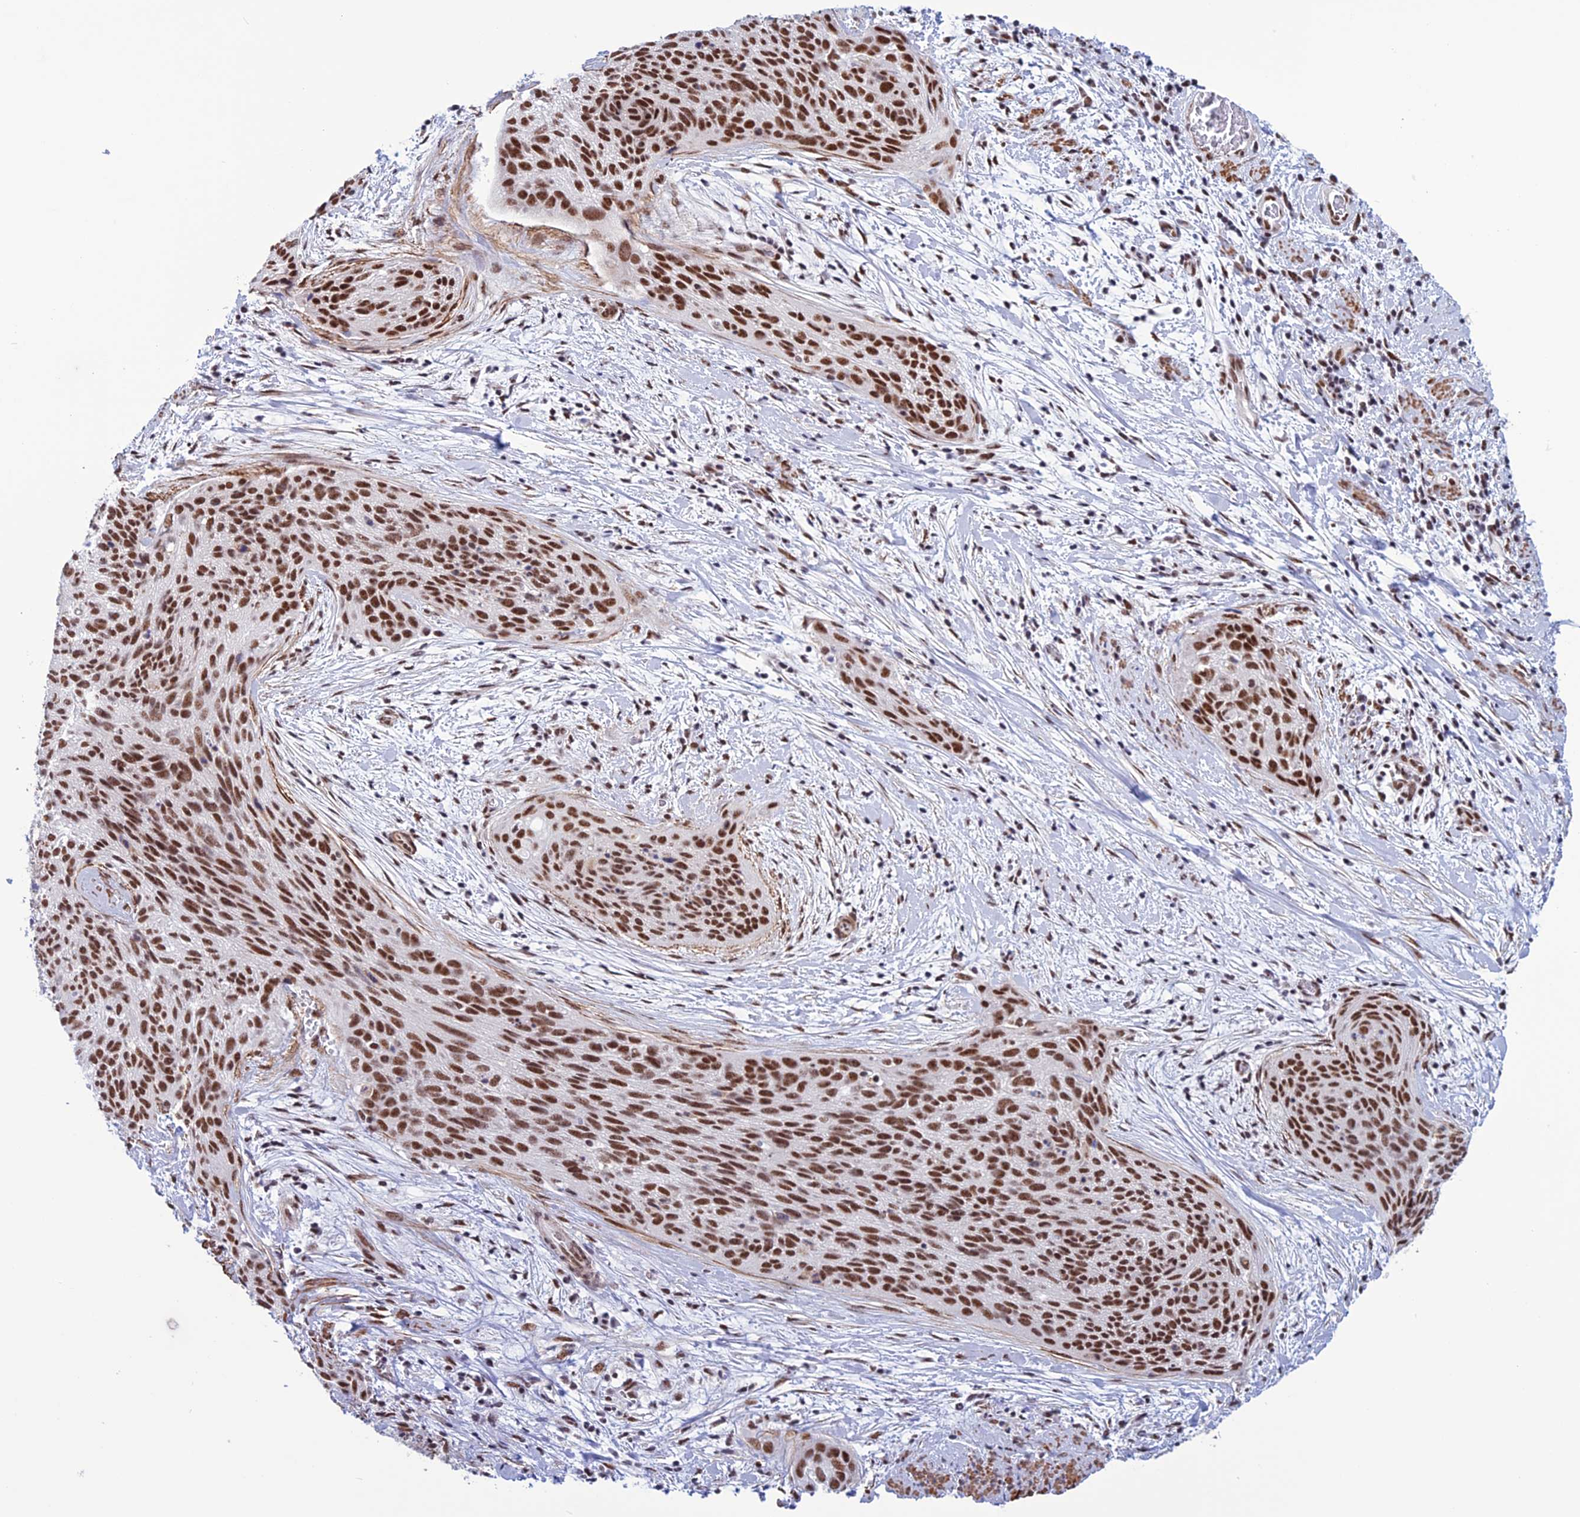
{"staining": {"intensity": "strong", "quantity": ">75%", "location": "nuclear"}, "tissue": "cervical cancer", "cell_type": "Tumor cells", "image_type": "cancer", "snomed": [{"axis": "morphology", "description": "Squamous cell carcinoma, NOS"}, {"axis": "topography", "description": "Cervix"}], "caption": "Protein expression analysis of human cervical cancer (squamous cell carcinoma) reveals strong nuclear positivity in approximately >75% of tumor cells.", "gene": "U2AF1", "patient": {"sex": "female", "age": 55}}